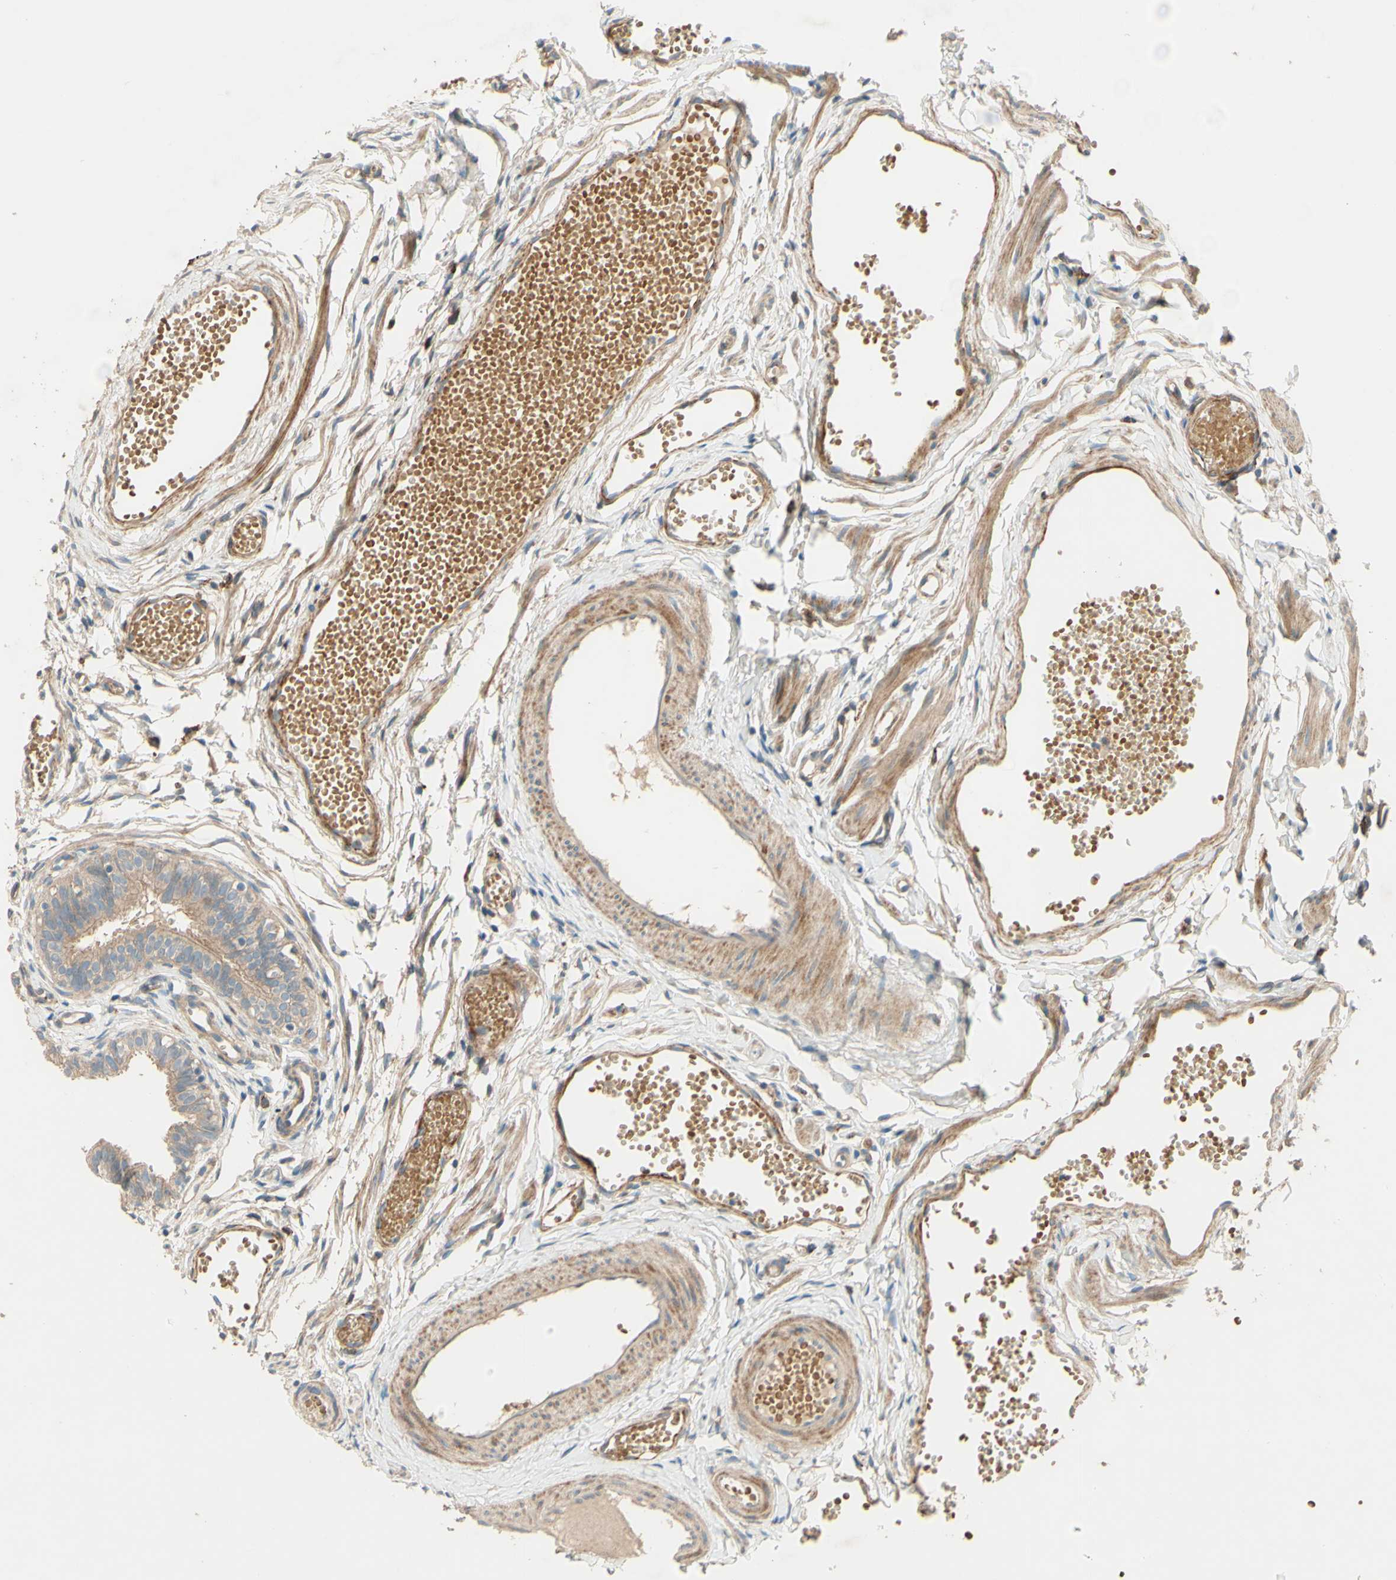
{"staining": {"intensity": "weak", "quantity": ">75%", "location": "cytoplasmic/membranous"}, "tissue": "fallopian tube", "cell_type": "Glandular cells", "image_type": "normal", "snomed": [{"axis": "morphology", "description": "Normal tissue, NOS"}, {"axis": "topography", "description": "Fallopian tube"}, {"axis": "topography", "description": "Placenta"}], "caption": "Fallopian tube stained for a protein demonstrates weak cytoplasmic/membranous positivity in glandular cells.", "gene": "ADAM17", "patient": {"sex": "female", "age": 34}}